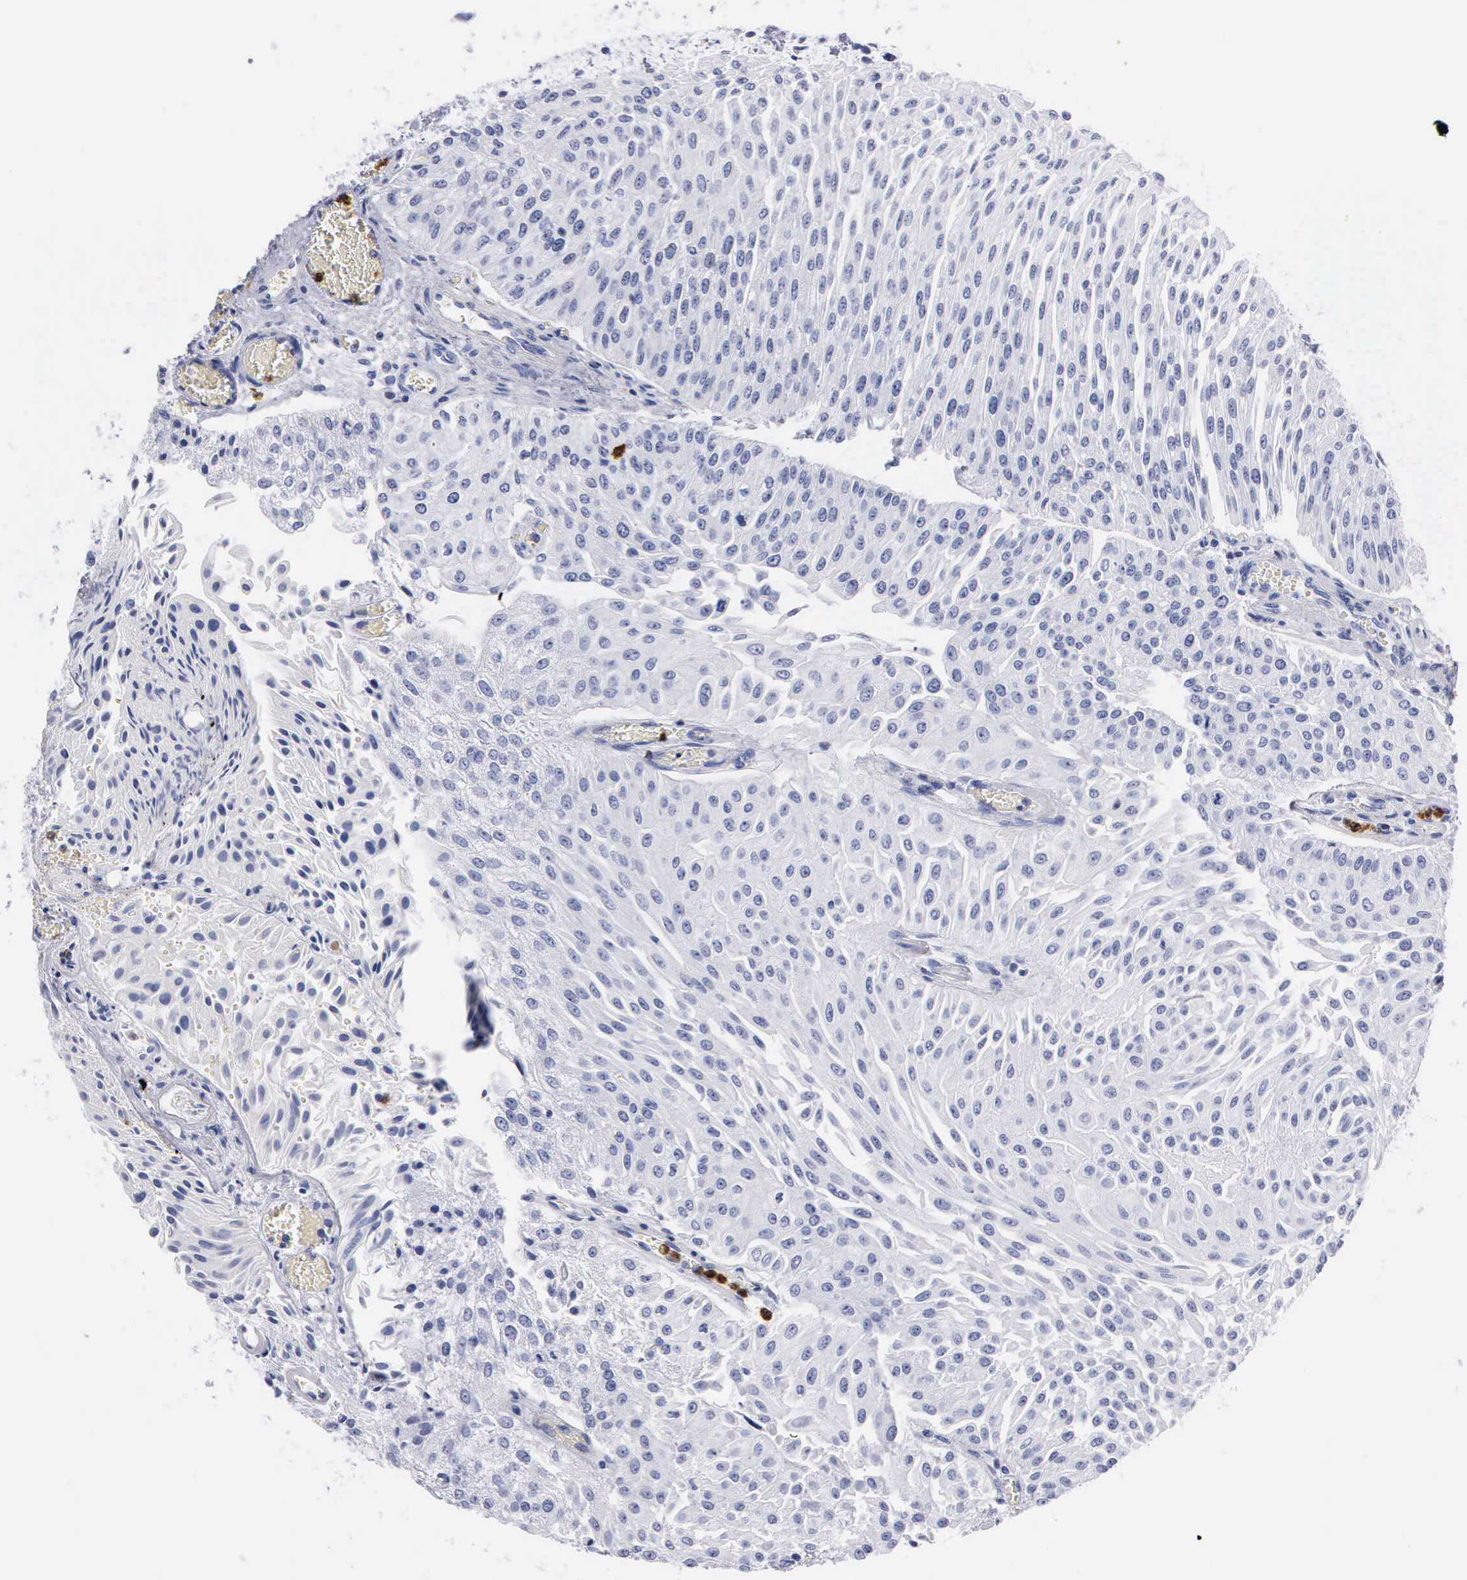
{"staining": {"intensity": "negative", "quantity": "none", "location": "none"}, "tissue": "urothelial cancer", "cell_type": "Tumor cells", "image_type": "cancer", "snomed": [{"axis": "morphology", "description": "Urothelial carcinoma, Low grade"}, {"axis": "topography", "description": "Urinary bladder"}], "caption": "This is an immunohistochemistry (IHC) image of urothelial cancer. There is no positivity in tumor cells.", "gene": "CTSG", "patient": {"sex": "male", "age": 86}}